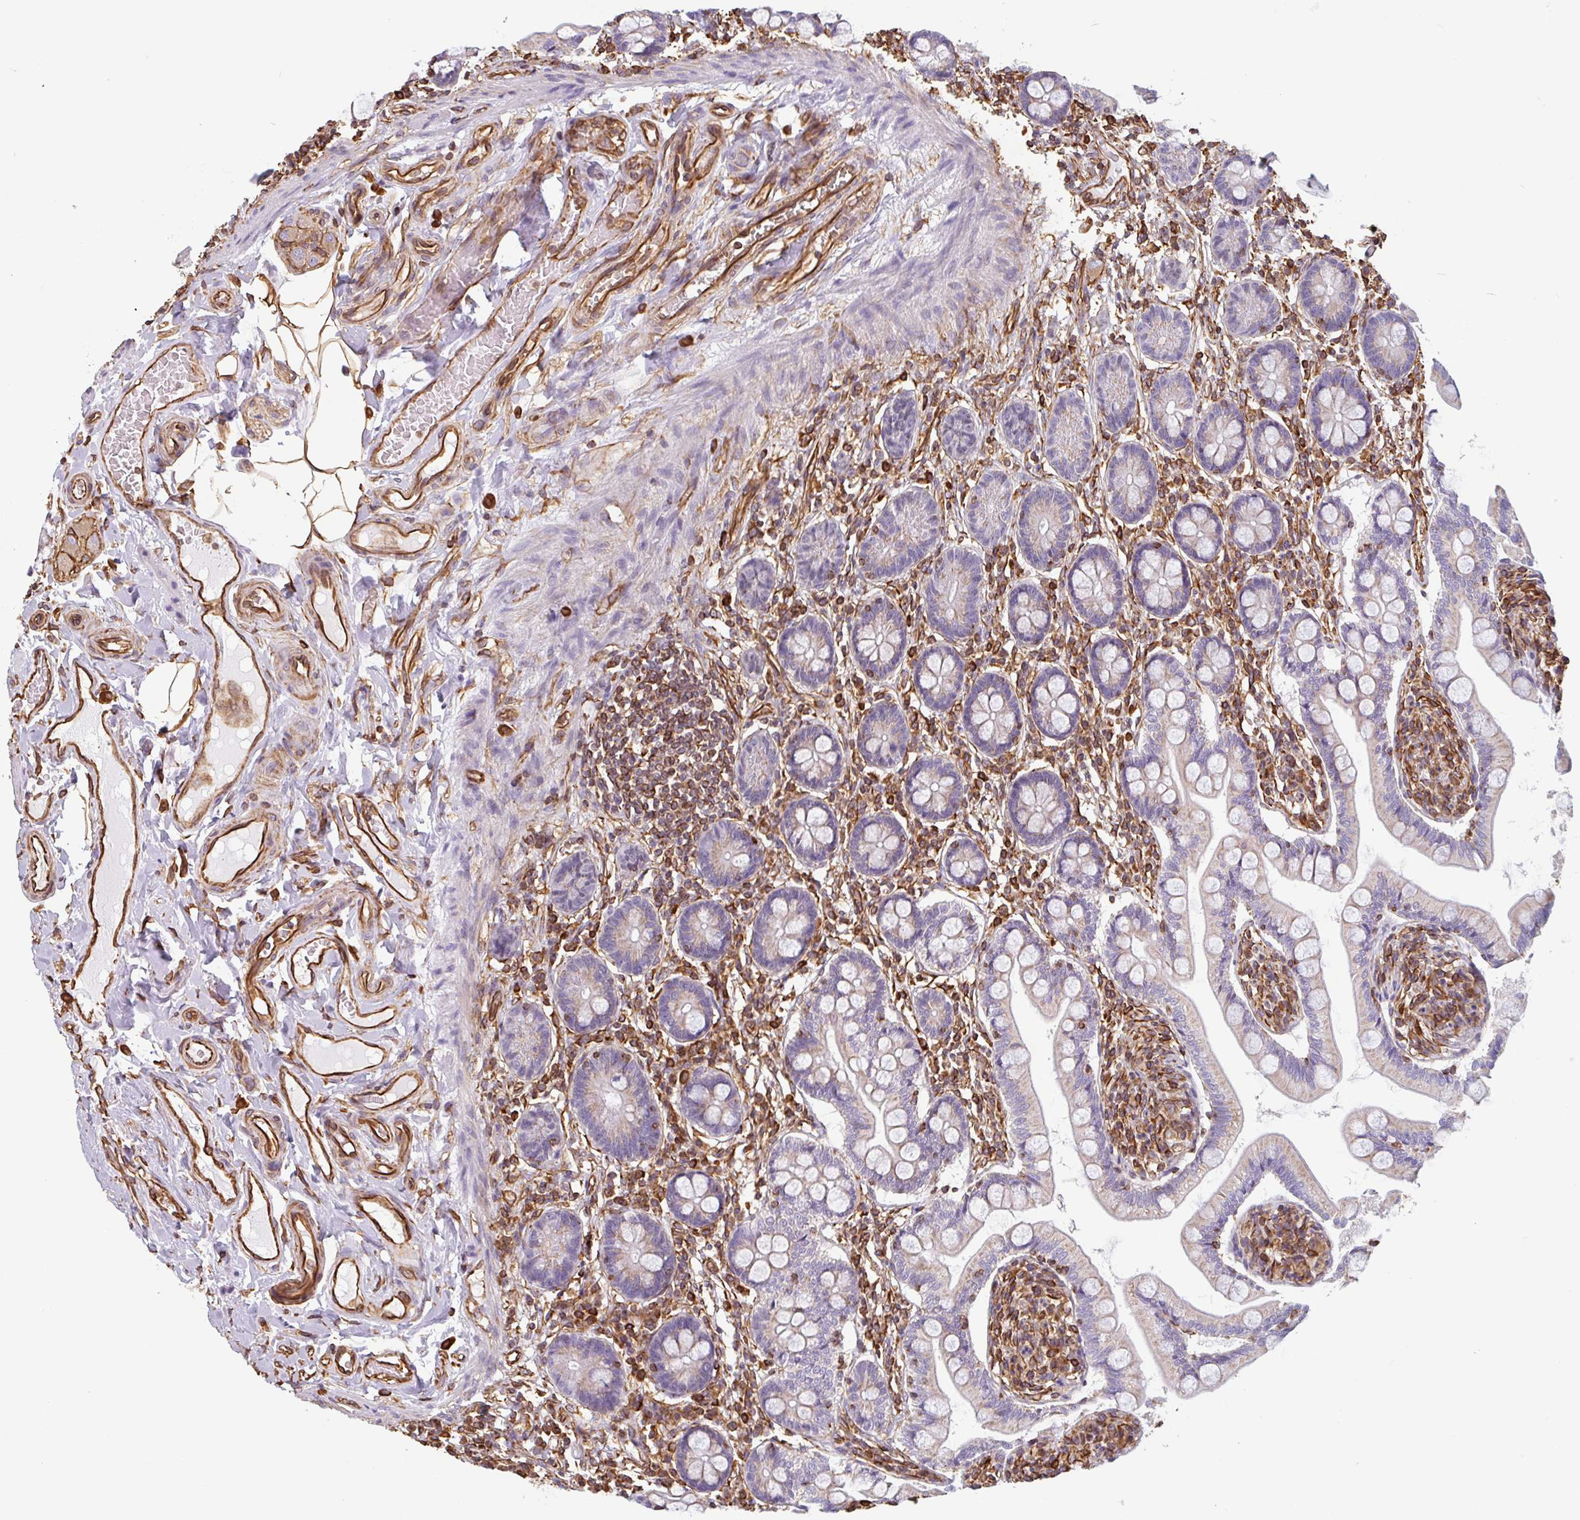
{"staining": {"intensity": "weak", "quantity": "<25%", "location": "cytoplasmic/membranous"}, "tissue": "small intestine", "cell_type": "Glandular cells", "image_type": "normal", "snomed": [{"axis": "morphology", "description": "Normal tissue, NOS"}, {"axis": "topography", "description": "Small intestine"}], "caption": "The image shows no staining of glandular cells in benign small intestine.", "gene": "PPFIA1", "patient": {"sex": "female", "age": 64}}